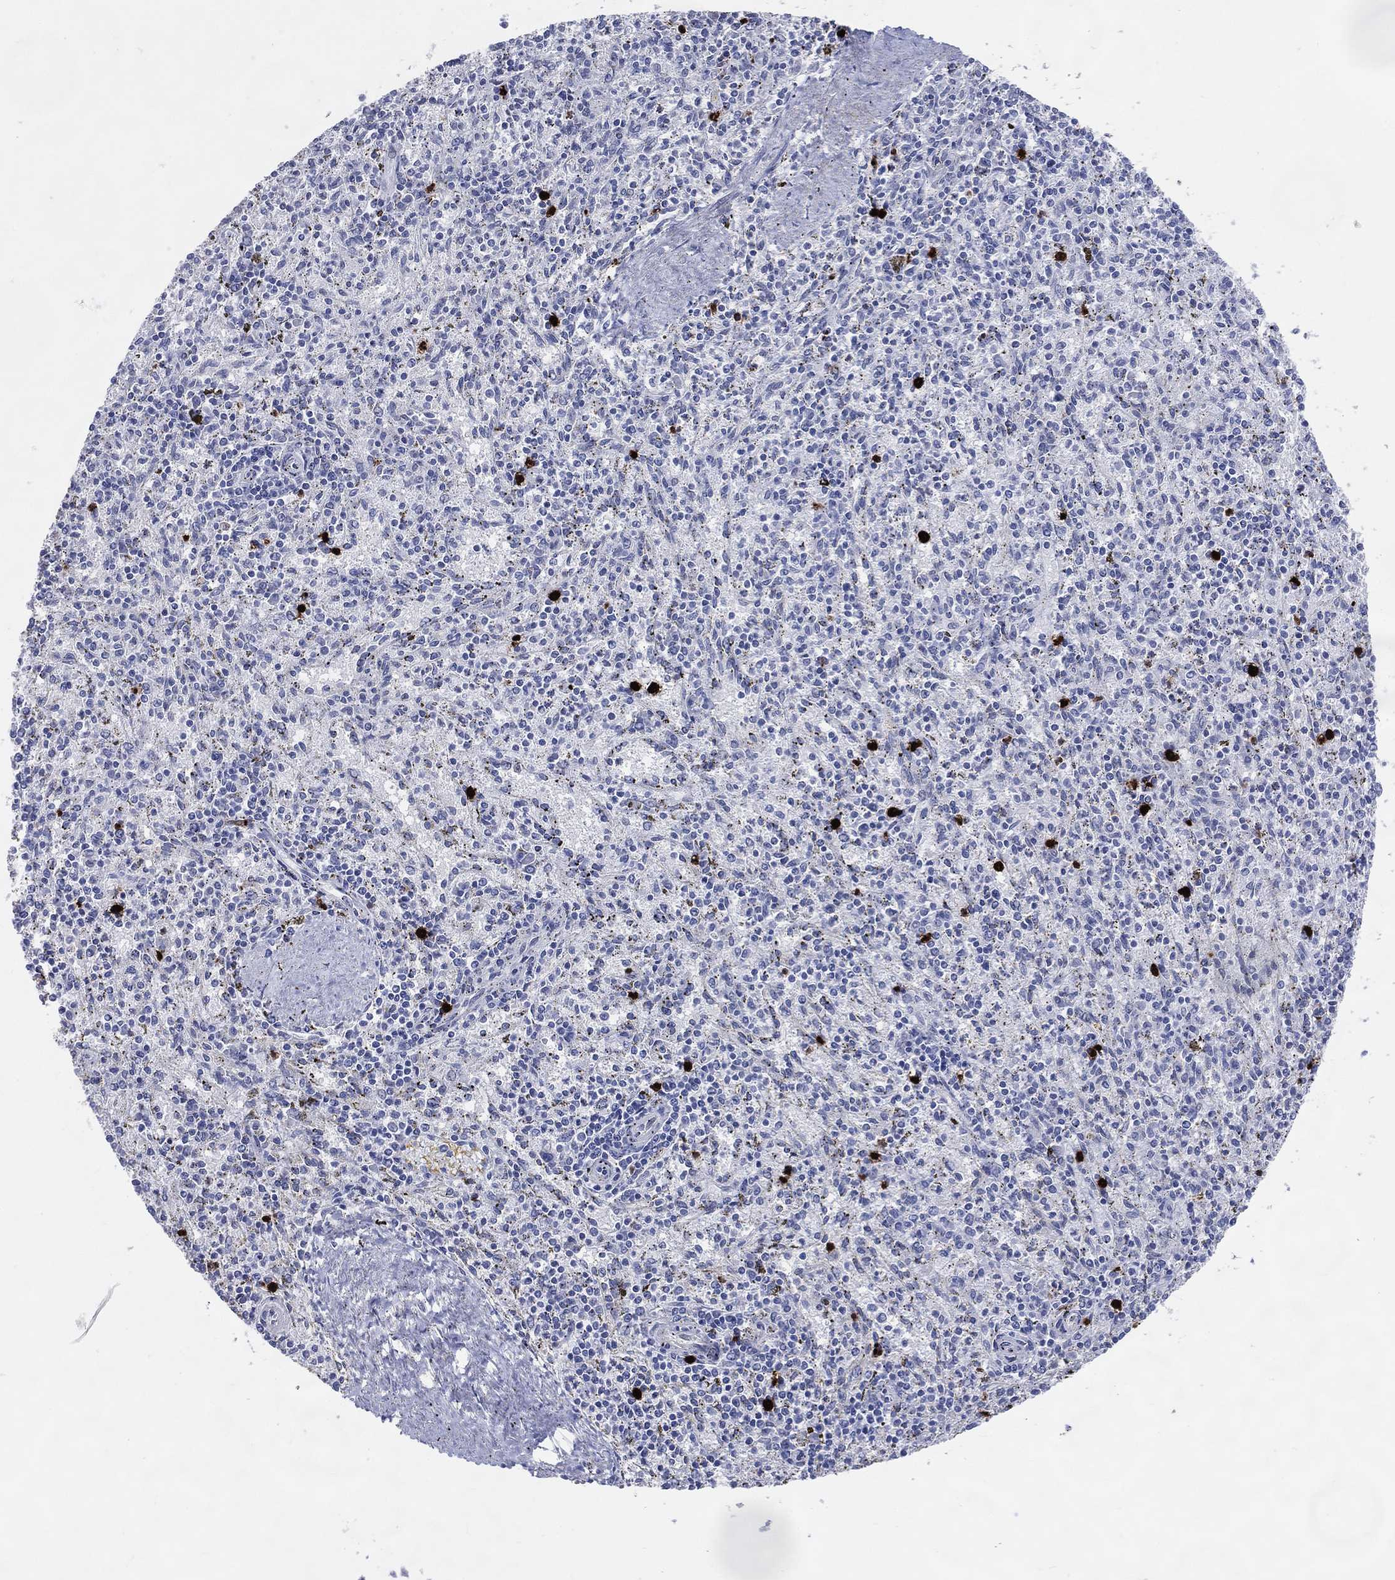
{"staining": {"intensity": "strong", "quantity": "<25%", "location": "cytoplasmic/membranous,nuclear"}, "tissue": "spleen", "cell_type": "Cells in red pulp", "image_type": "normal", "snomed": [{"axis": "morphology", "description": "Normal tissue, NOS"}, {"axis": "topography", "description": "Spleen"}], "caption": "Spleen stained with IHC shows strong cytoplasmic/membranous,nuclear expression in approximately <25% of cells in red pulp. The staining was performed using DAB to visualize the protein expression in brown, while the nuclei were stained in blue with hematoxylin (Magnification: 20x).", "gene": "CFAP58", "patient": {"sex": "female", "age": 37}}